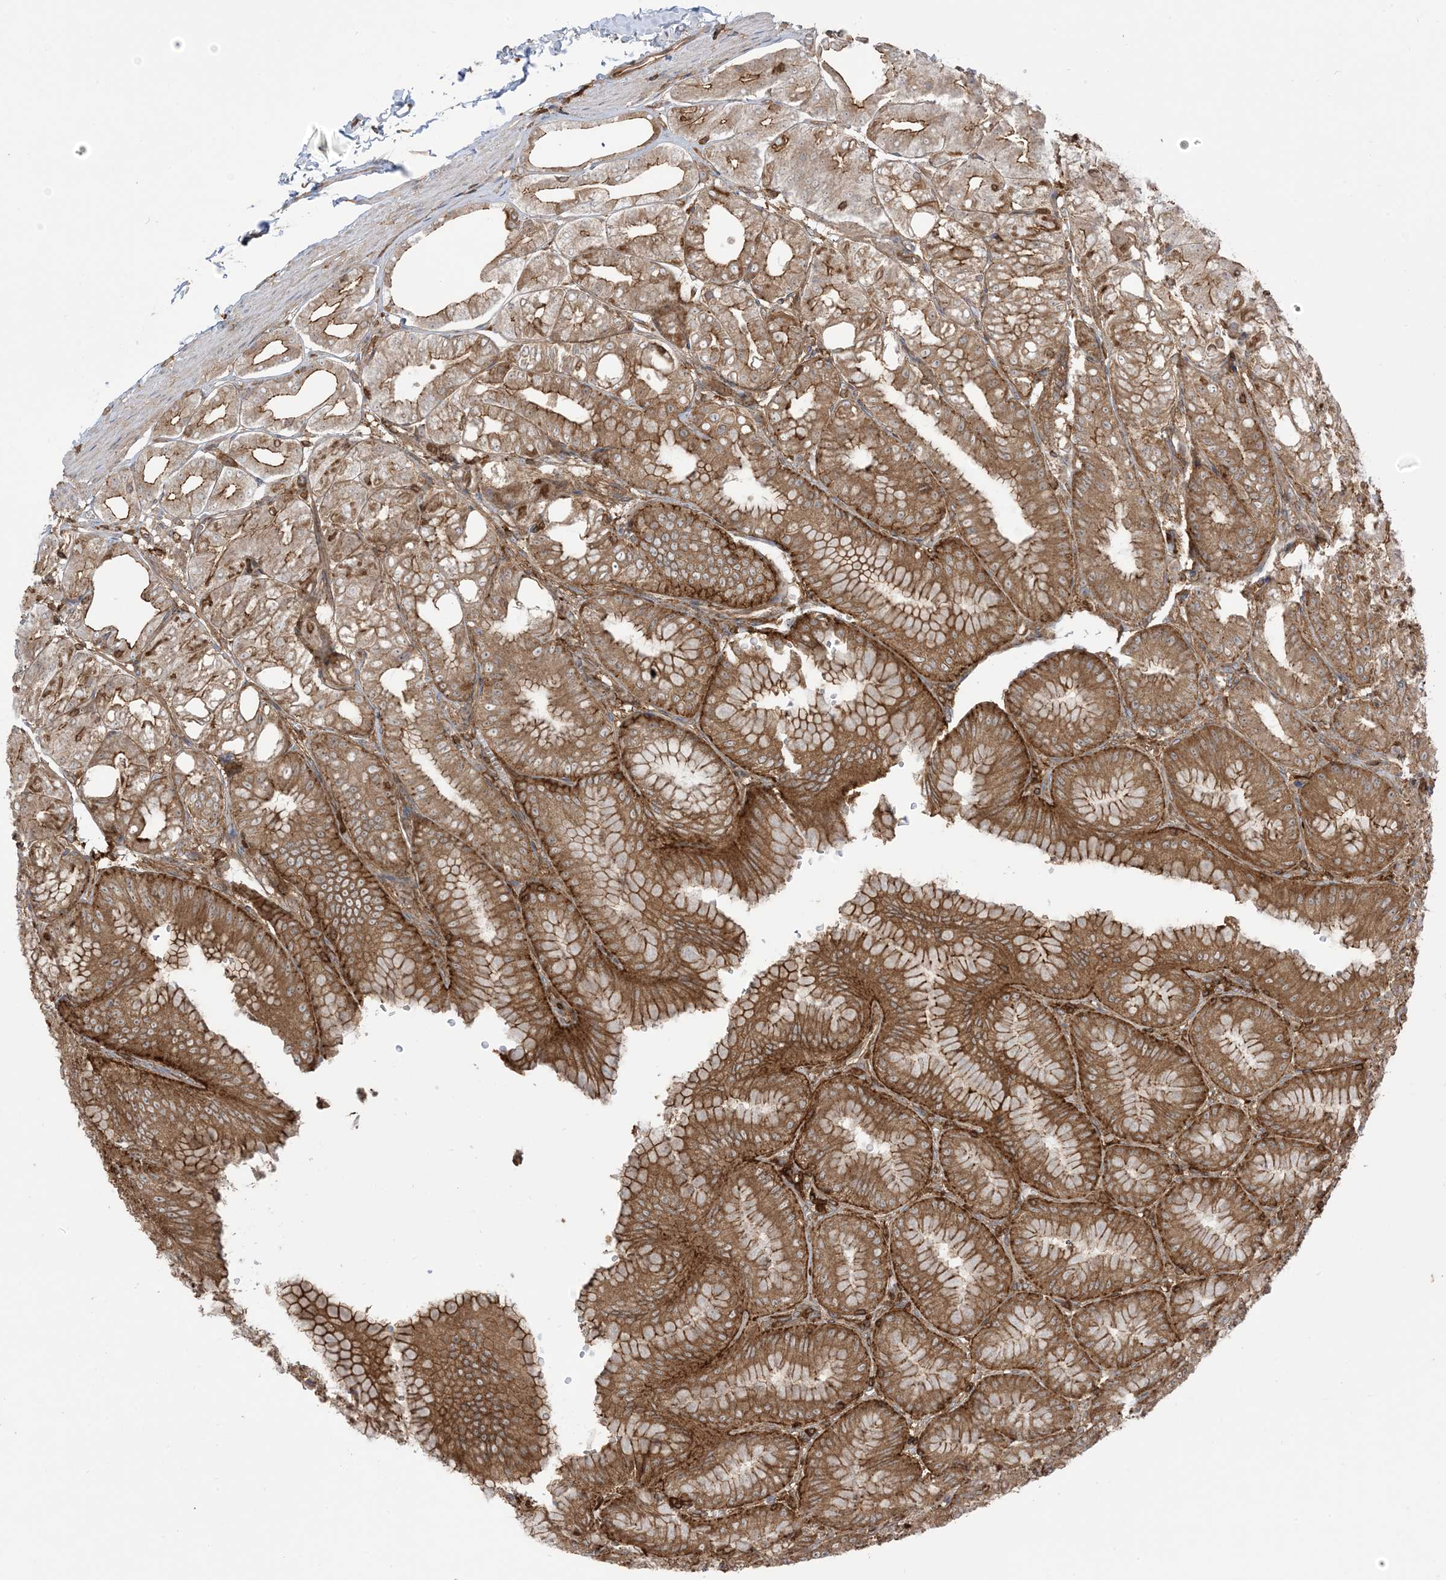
{"staining": {"intensity": "strong", "quantity": ">75%", "location": "cytoplasmic/membranous"}, "tissue": "stomach", "cell_type": "Glandular cells", "image_type": "normal", "snomed": [{"axis": "morphology", "description": "Normal tissue, NOS"}, {"axis": "topography", "description": "Stomach, lower"}], "caption": "A photomicrograph of human stomach stained for a protein displays strong cytoplasmic/membranous brown staining in glandular cells.", "gene": "CAPZB", "patient": {"sex": "male", "age": 71}}